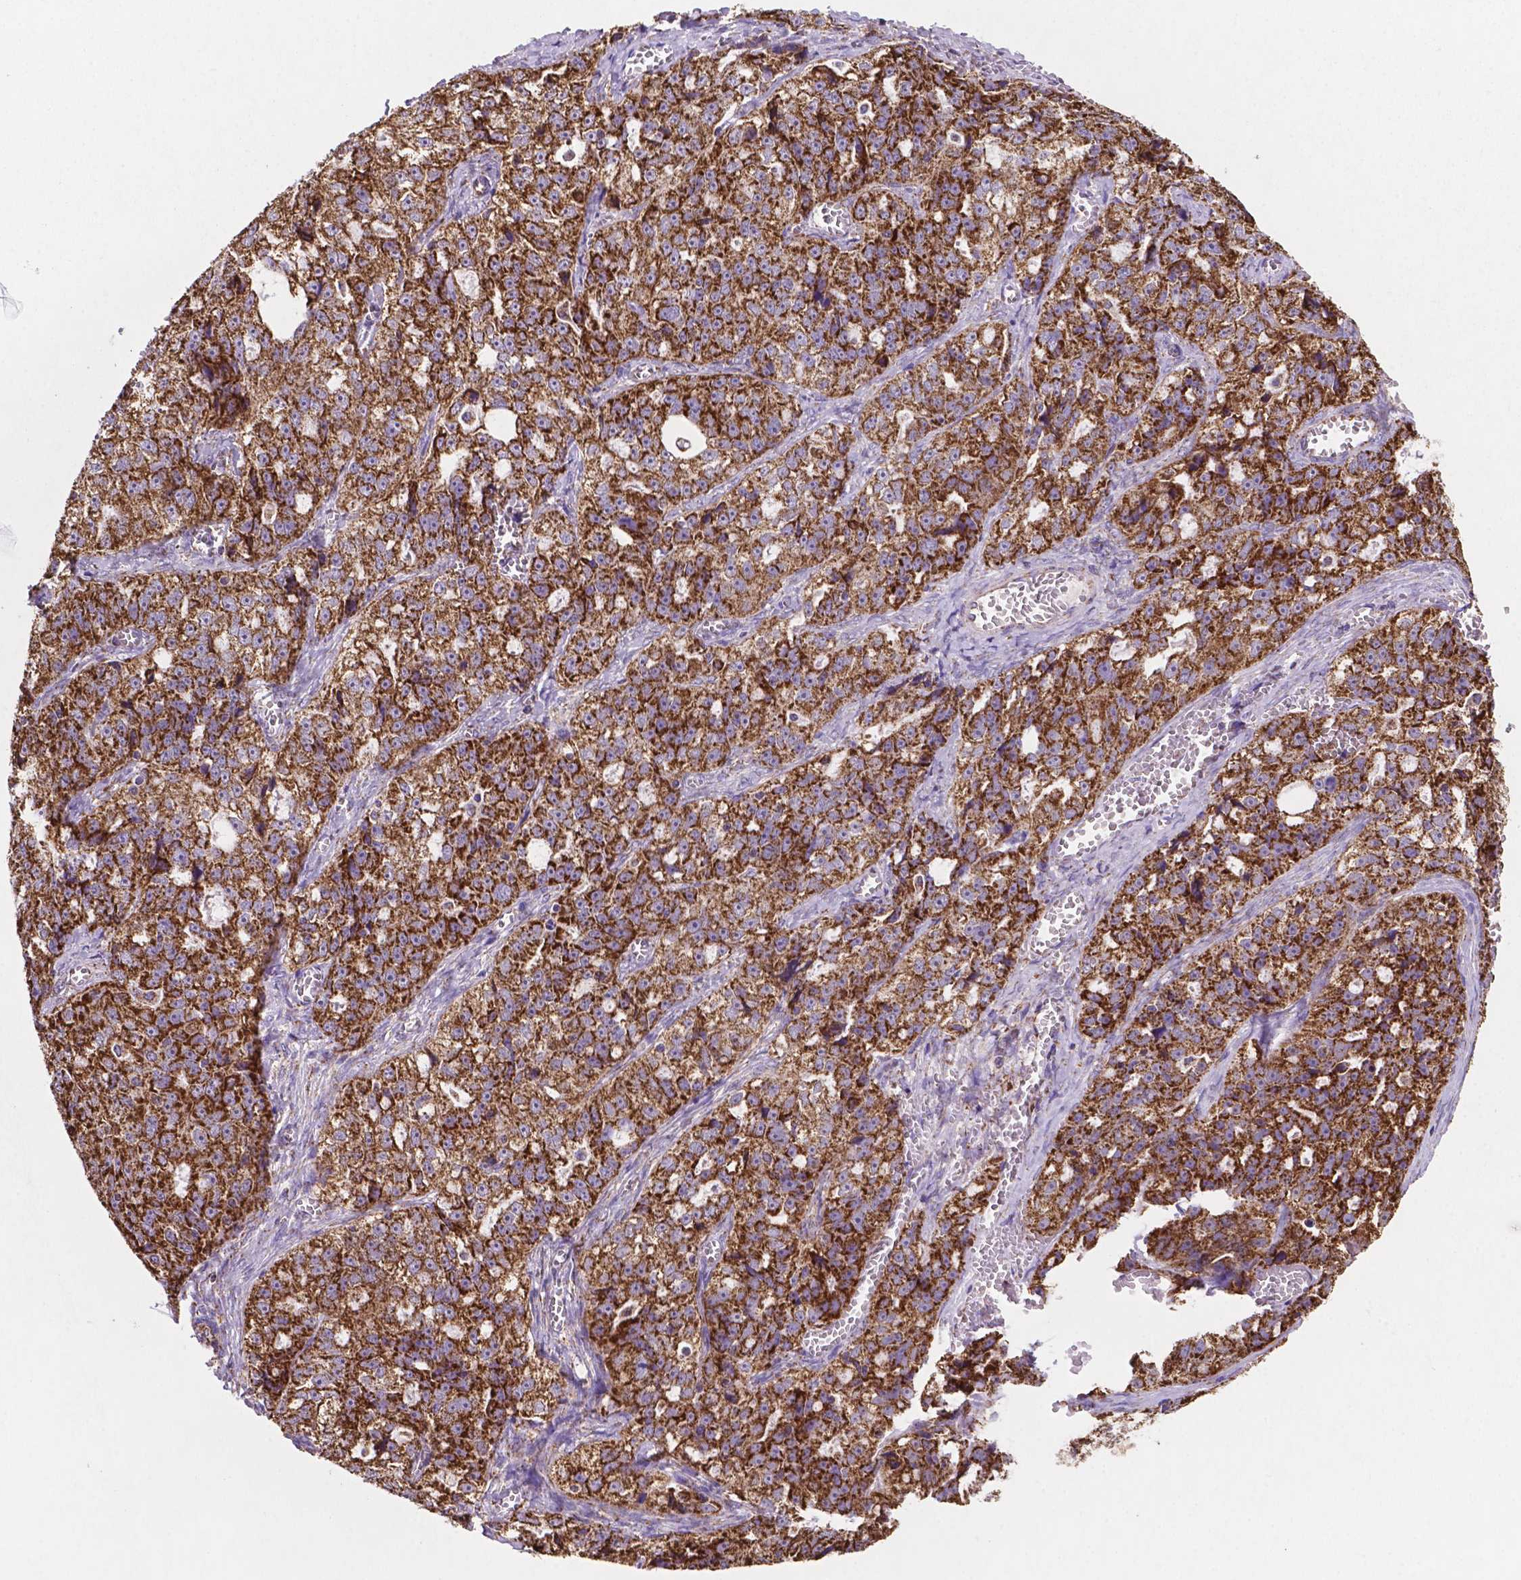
{"staining": {"intensity": "strong", "quantity": ">75%", "location": "cytoplasmic/membranous"}, "tissue": "ovarian cancer", "cell_type": "Tumor cells", "image_type": "cancer", "snomed": [{"axis": "morphology", "description": "Cystadenocarcinoma, serous, NOS"}, {"axis": "topography", "description": "Ovary"}], "caption": "The histopathology image shows staining of serous cystadenocarcinoma (ovarian), revealing strong cytoplasmic/membranous protein expression (brown color) within tumor cells.", "gene": "HSPD1", "patient": {"sex": "female", "age": 51}}